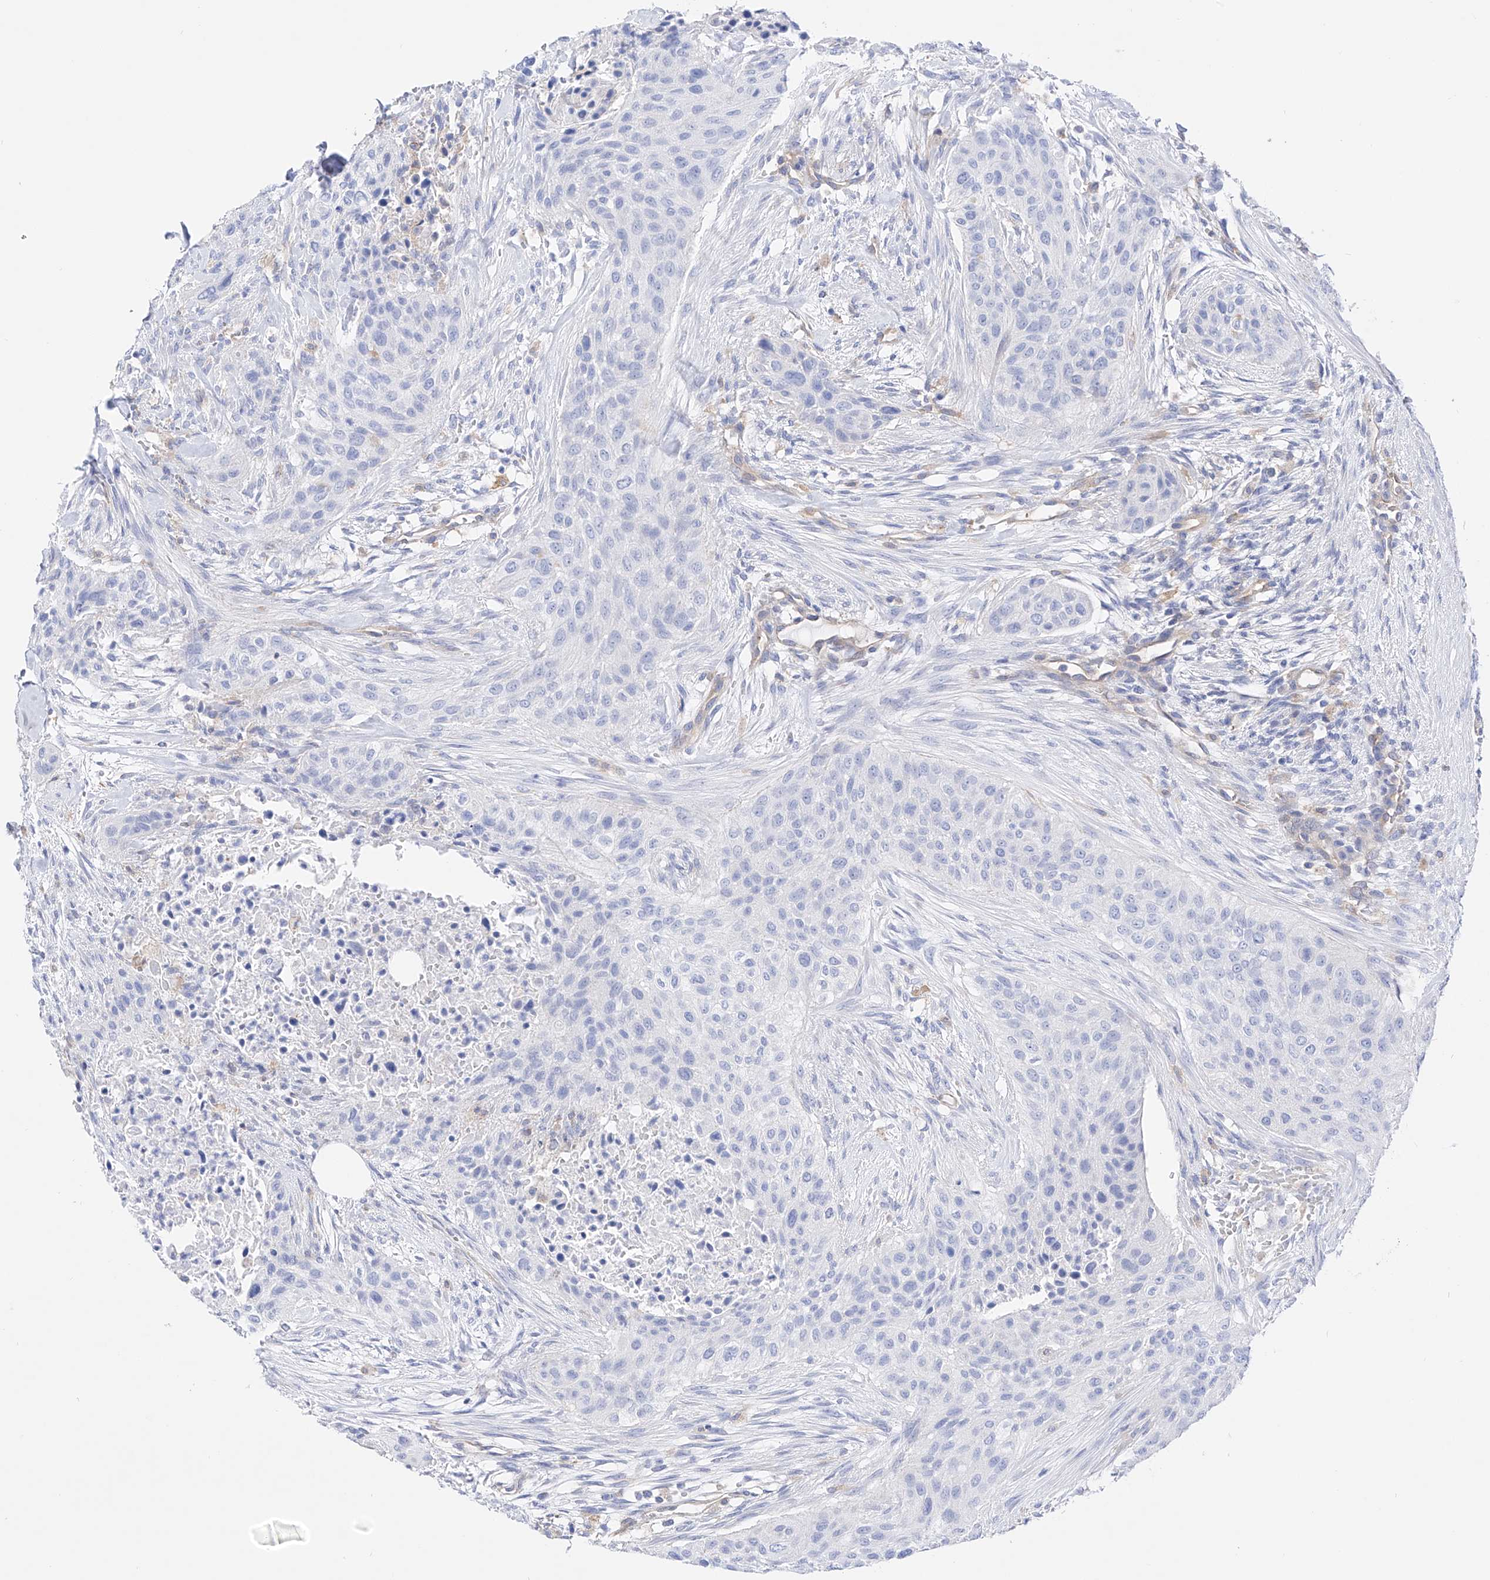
{"staining": {"intensity": "negative", "quantity": "none", "location": "none"}, "tissue": "urothelial cancer", "cell_type": "Tumor cells", "image_type": "cancer", "snomed": [{"axis": "morphology", "description": "Urothelial carcinoma, High grade"}, {"axis": "topography", "description": "Urinary bladder"}], "caption": "A micrograph of urothelial carcinoma (high-grade) stained for a protein shows no brown staining in tumor cells. Brightfield microscopy of immunohistochemistry (IHC) stained with DAB (3,3'-diaminobenzidine) (brown) and hematoxylin (blue), captured at high magnification.", "gene": "ZNF653", "patient": {"sex": "male", "age": 35}}